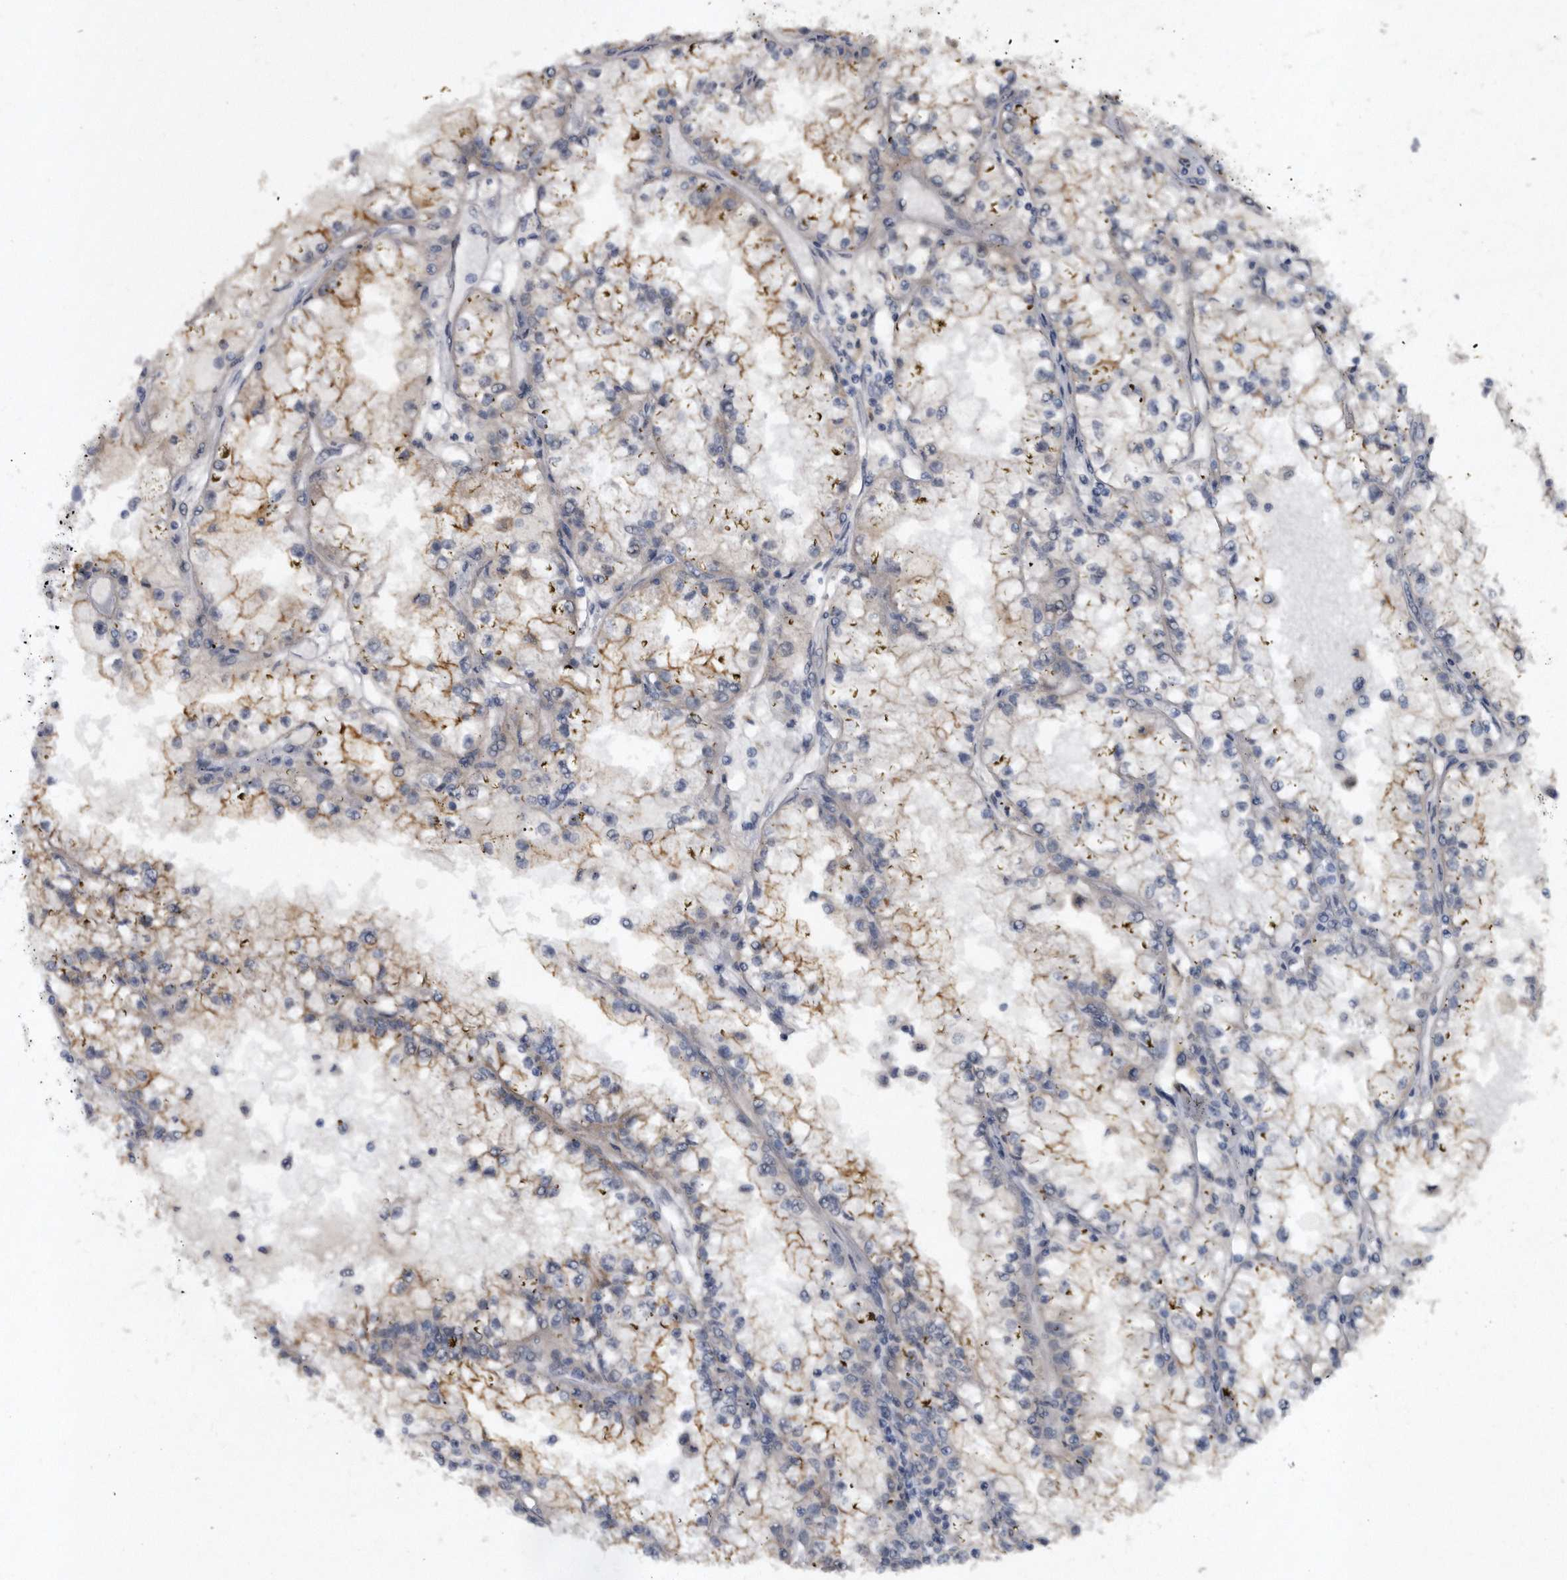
{"staining": {"intensity": "moderate", "quantity": "<25%", "location": "cytoplasmic/membranous"}, "tissue": "renal cancer", "cell_type": "Tumor cells", "image_type": "cancer", "snomed": [{"axis": "morphology", "description": "Adenocarcinoma, NOS"}, {"axis": "topography", "description": "Kidney"}], "caption": "Renal cancer was stained to show a protein in brown. There is low levels of moderate cytoplasmic/membranous staining in approximately <25% of tumor cells.", "gene": "PROM1", "patient": {"sex": "male", "age": 56}}